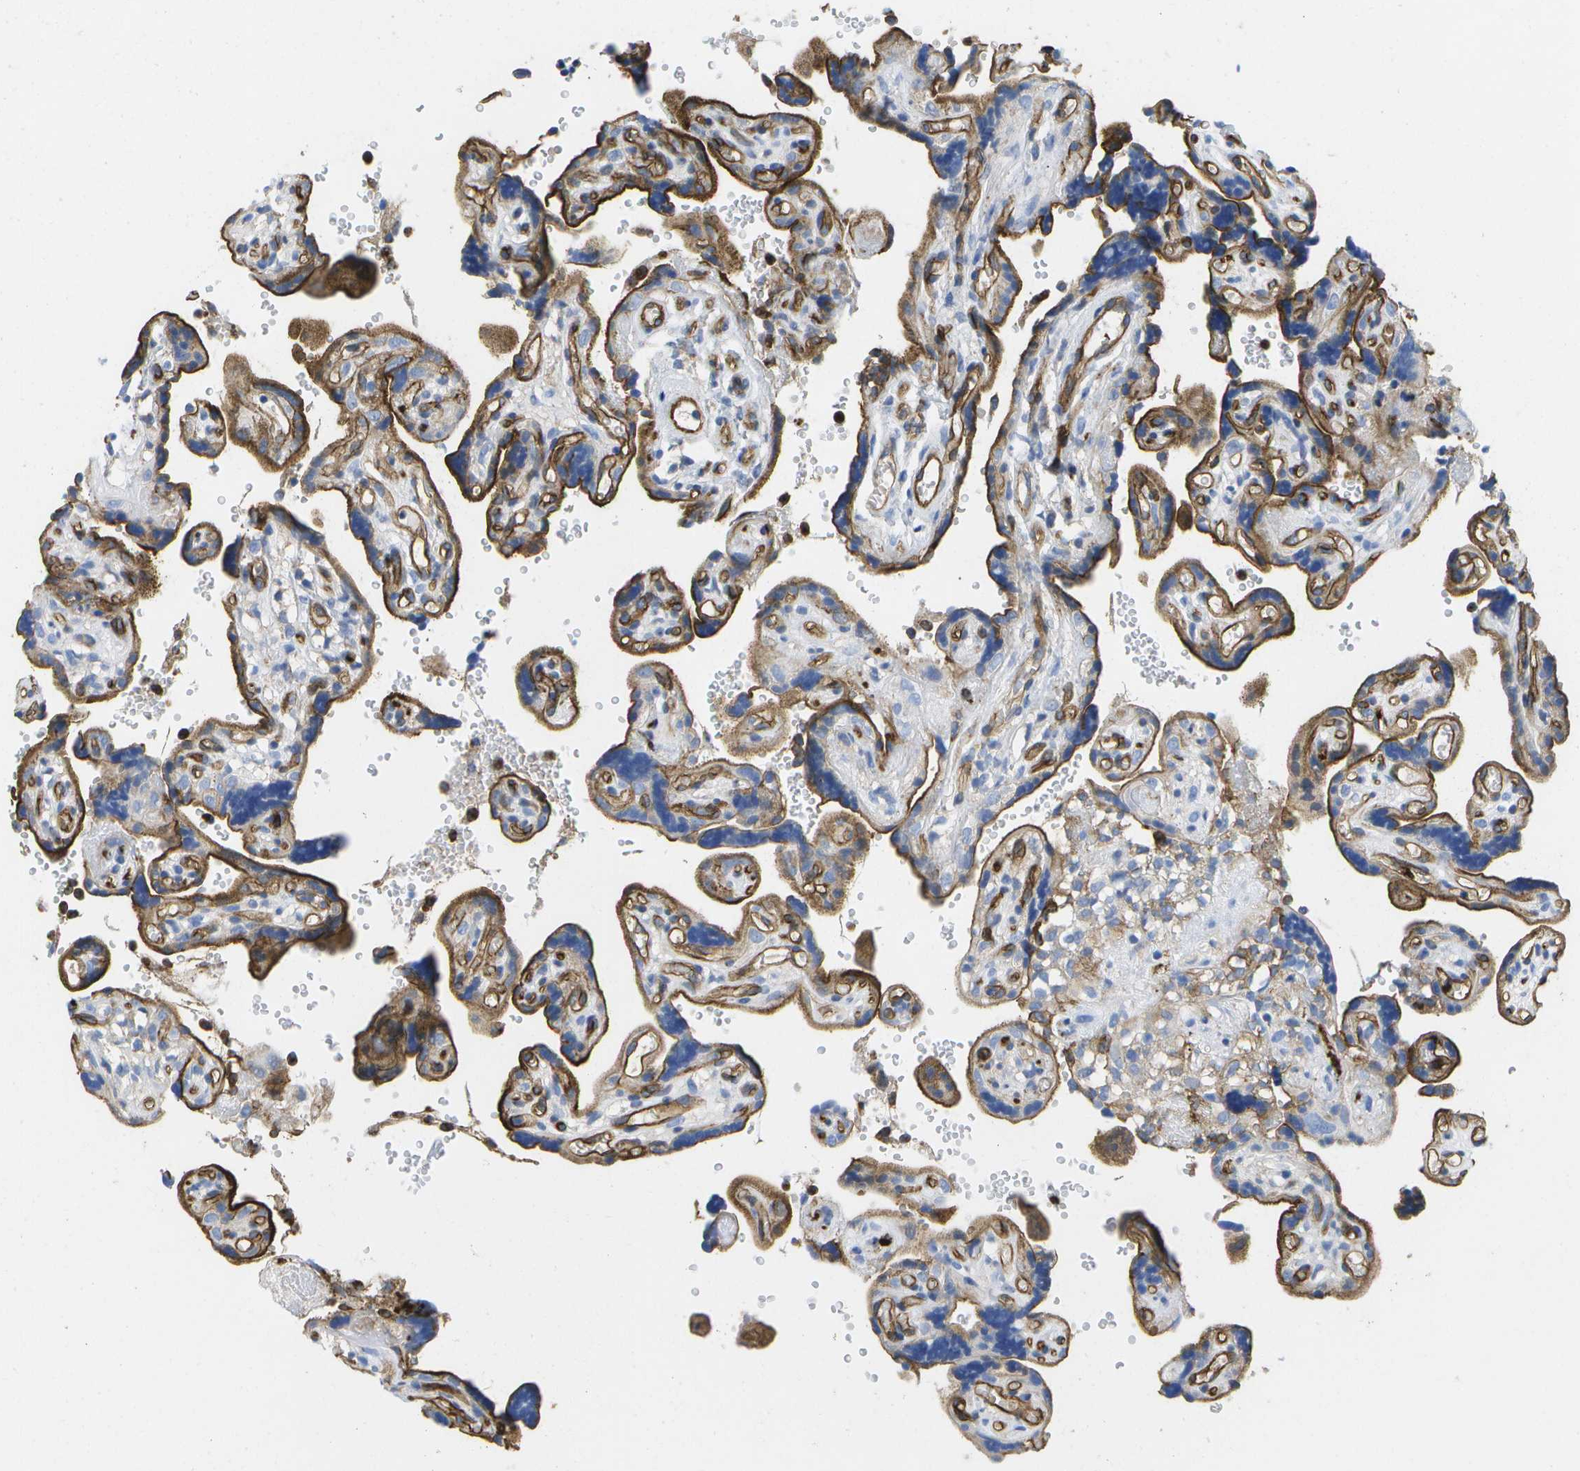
{"staining": {"intensity": "weak", "quantity": ">75%", "location": "cytoplasmic/membranous"}, "tissue": "placenta", "cell_type": "Decidual cells", "image_type": "normal", "snomed": [{"axis": "morphology", "description": "Normal tissue, NOS"}, {"axis": "topography", "description": "Placenta"}], "caption": "Immunohistochemical staining of unremarkable placenta demonstrates low levels of weak cytoplasmic/membranous expression in approximately >75% of decidual cells. (DAB (3,3'-diaminobenzidine) IHC, brown staining for protein, blue staining for nuclei).", "gene": "DYSF", "patient": {"sex": "female", "age": 30}}